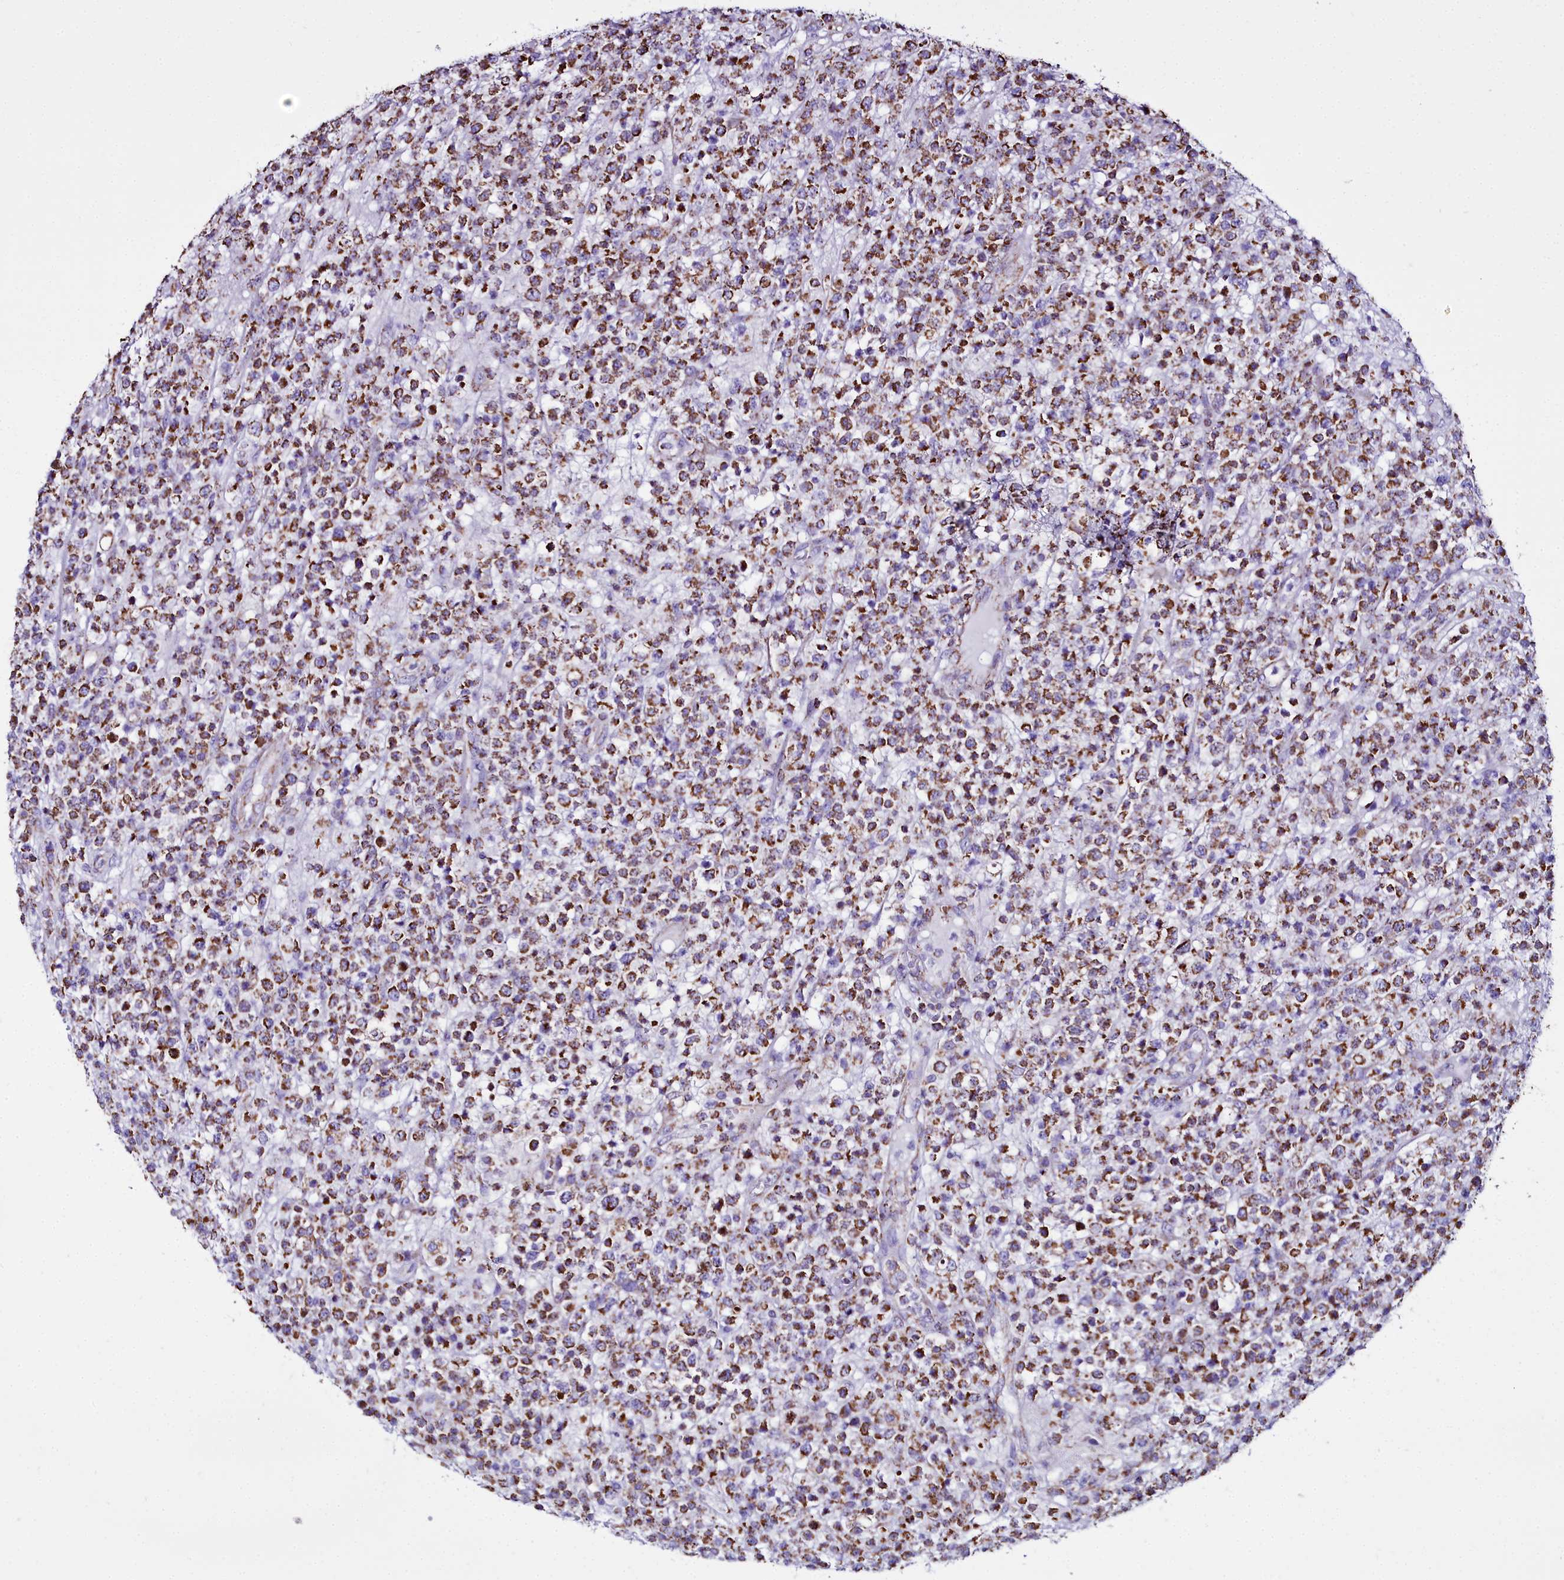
{"staining": {"intensity": "strong", "quantity": ">75%", "location": "cytoplasmic/membranous"}, "tissue": "lymphoma", "cell_type": "Tumor cells", "image_type": "cancer", "snomed": [{"axis": "morphology", "description": "Malignant lymphoma, non-Hodgkin's type, High grade"}, {"axis": "topography", "description": "Colon"}], "caption": "Malignant lymphoma, non-Hodgkin's type (high-grade) tissue shows strong cytoplasmic/membranous staining in about >75% of tumor cells The staining was performed using DAB (3,3'-diaminobenzidine), with brown indicating positive protein expression. Nuclei are stained blue with hematoxylin.", "gene": "WDFY3", "patient": {"sex": "female", "age": 53}}